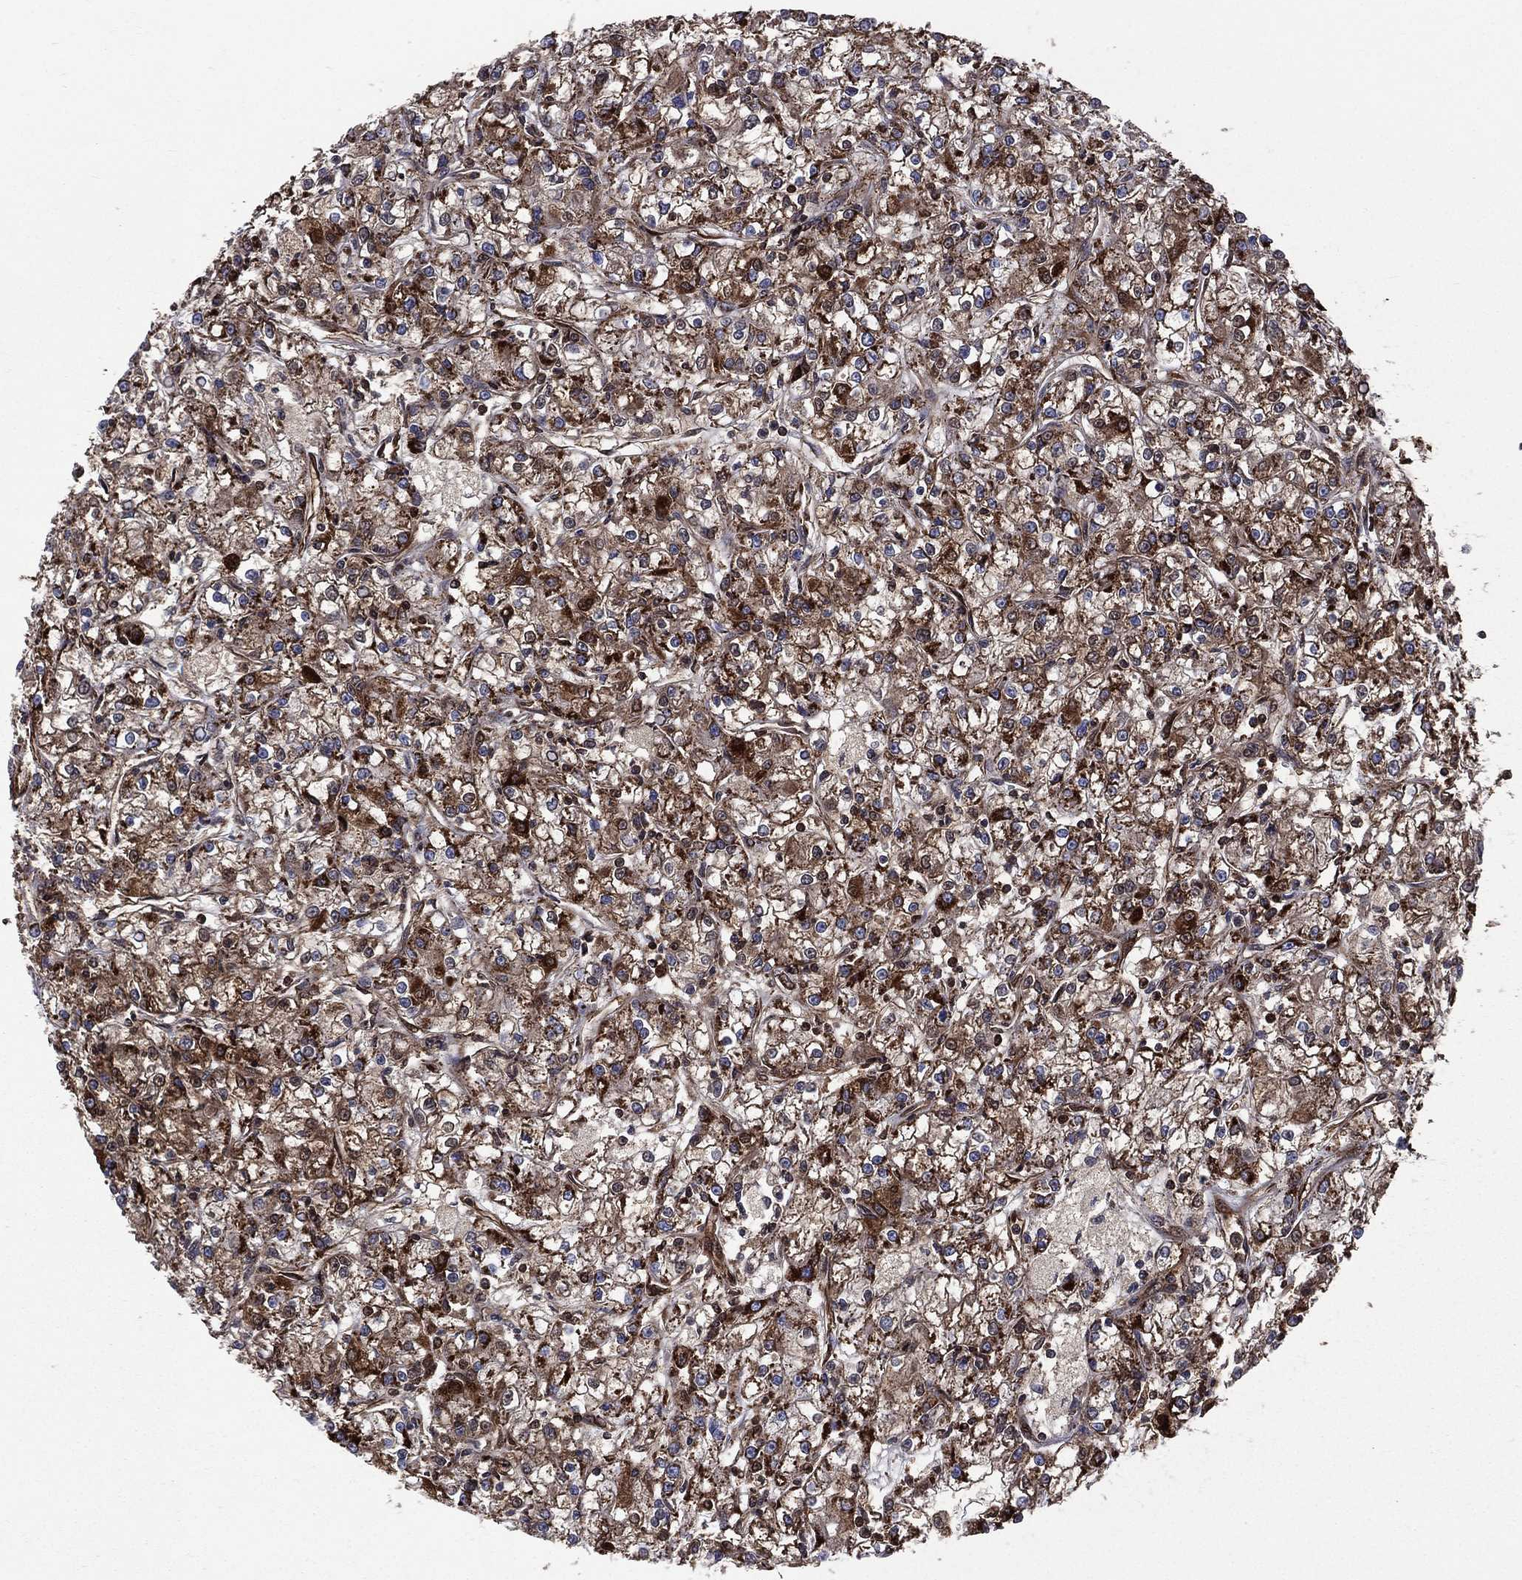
{"staining": {"intensity": "strong", "quantity": ">75%", "location": "cytoplasmic/membranous"}, "tissue": "renal cancer", "cell_type": "Tumor cells", "image_type": "cancer", "snomed": [{"axis": "morphology", "description": "Adenocarcinoma, NOS"}, {"axis": "topography", "description": "Kidney"}], "caption": "Strong cytoplasmic/membranous protein staining is seen in about >75% of tumor cells in adenocarcinoma (renal). Nuclei are stained in blue.", "gene": "GOT2", "patient": {"sex": "female", "age": 59}}